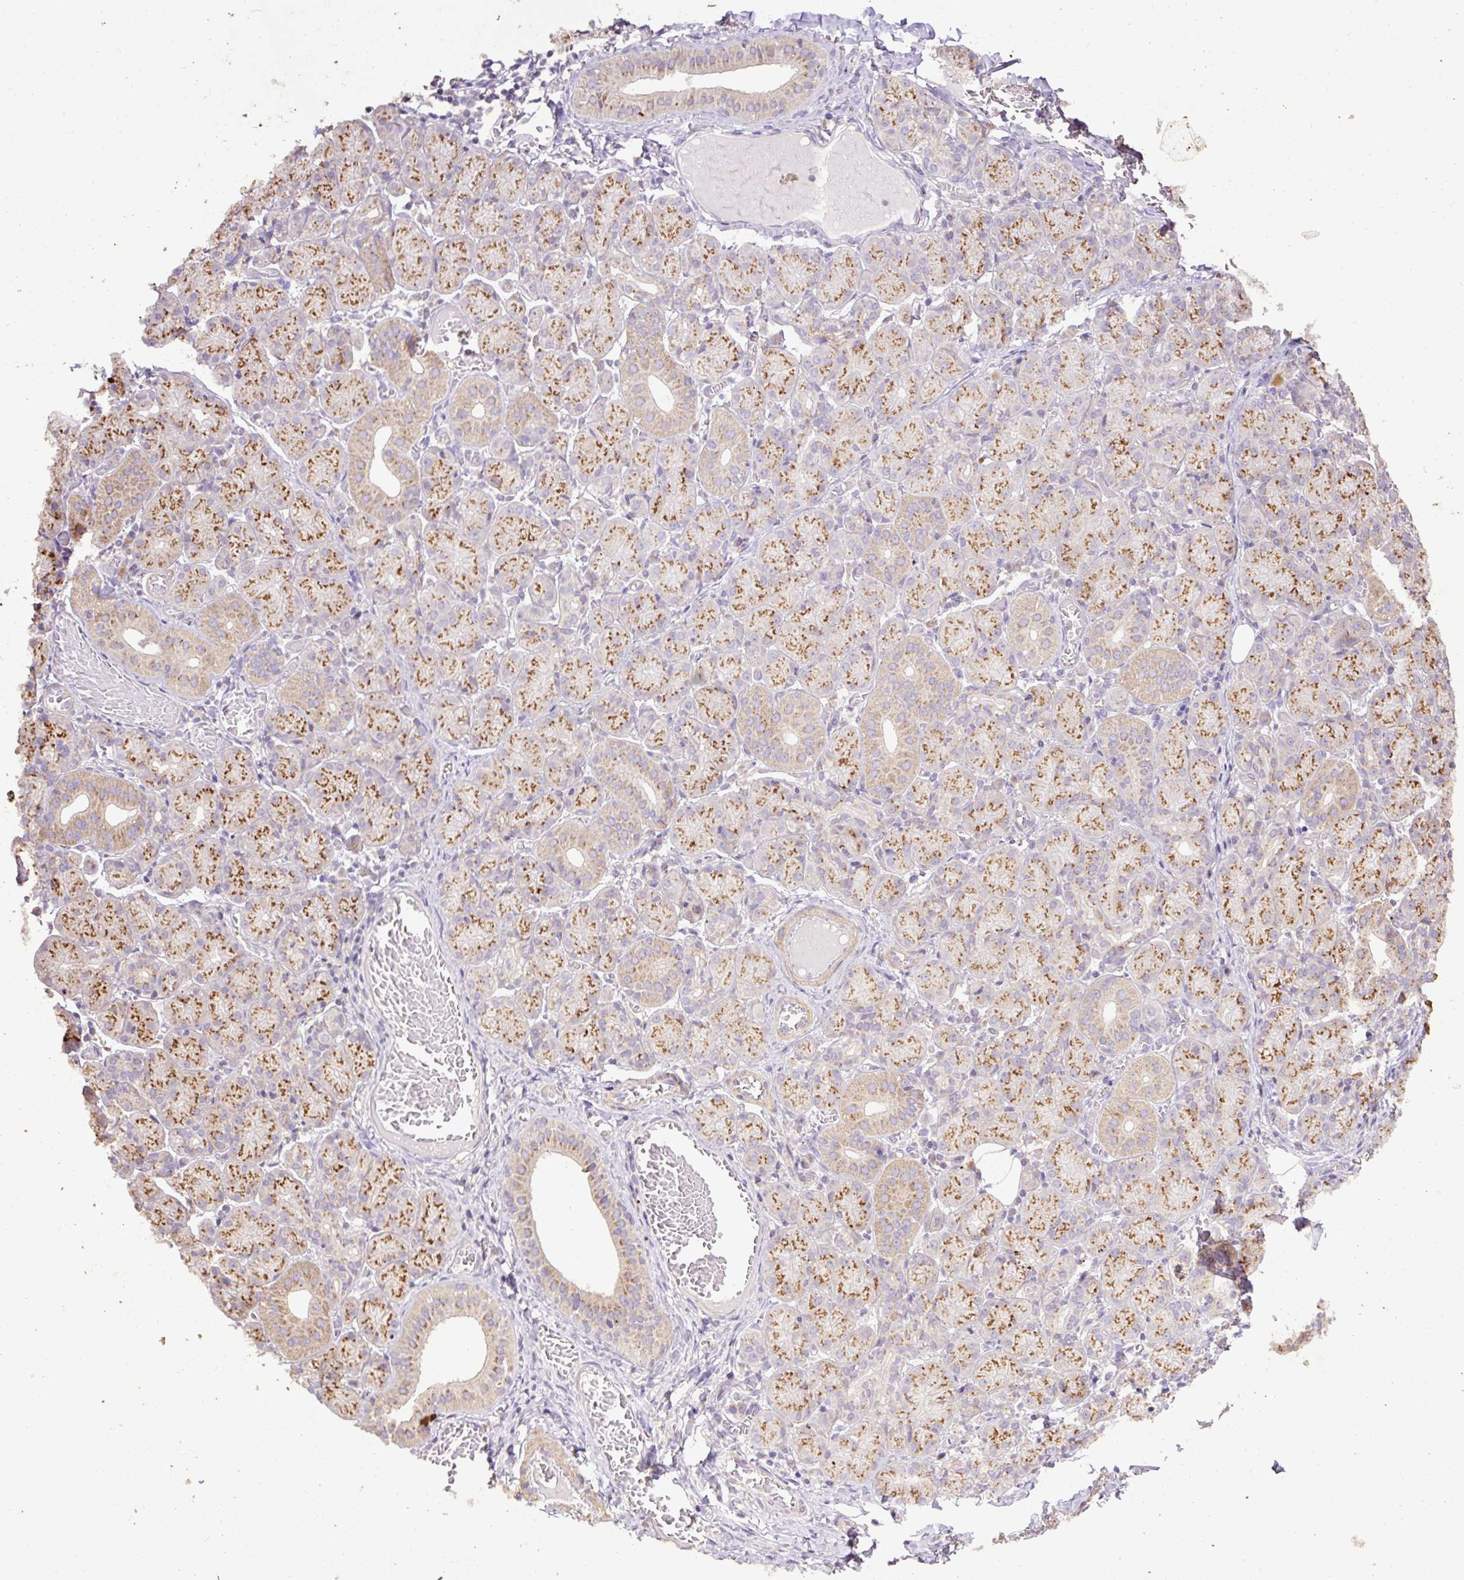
{"staining": {"intensity": "strong", "quantity": ">75%", "location": "cytoplasmic/membranous"}, "tissue": "salivary gland", "cell_type": "Glandular cells", "image_type": "normal", "snomed": [{"axis": "morphology", "description": "Normal tissue, NOS"}, {"axis": "topography", "description": "Salivary gland"}], "caption": "The image reveals a brown stain indicating the presence of a protein in the cytoplasmic/membranous of glandular cells in salivary gland.", "gene": "ABR", "patient": {"sex": "female", "age": 24}}